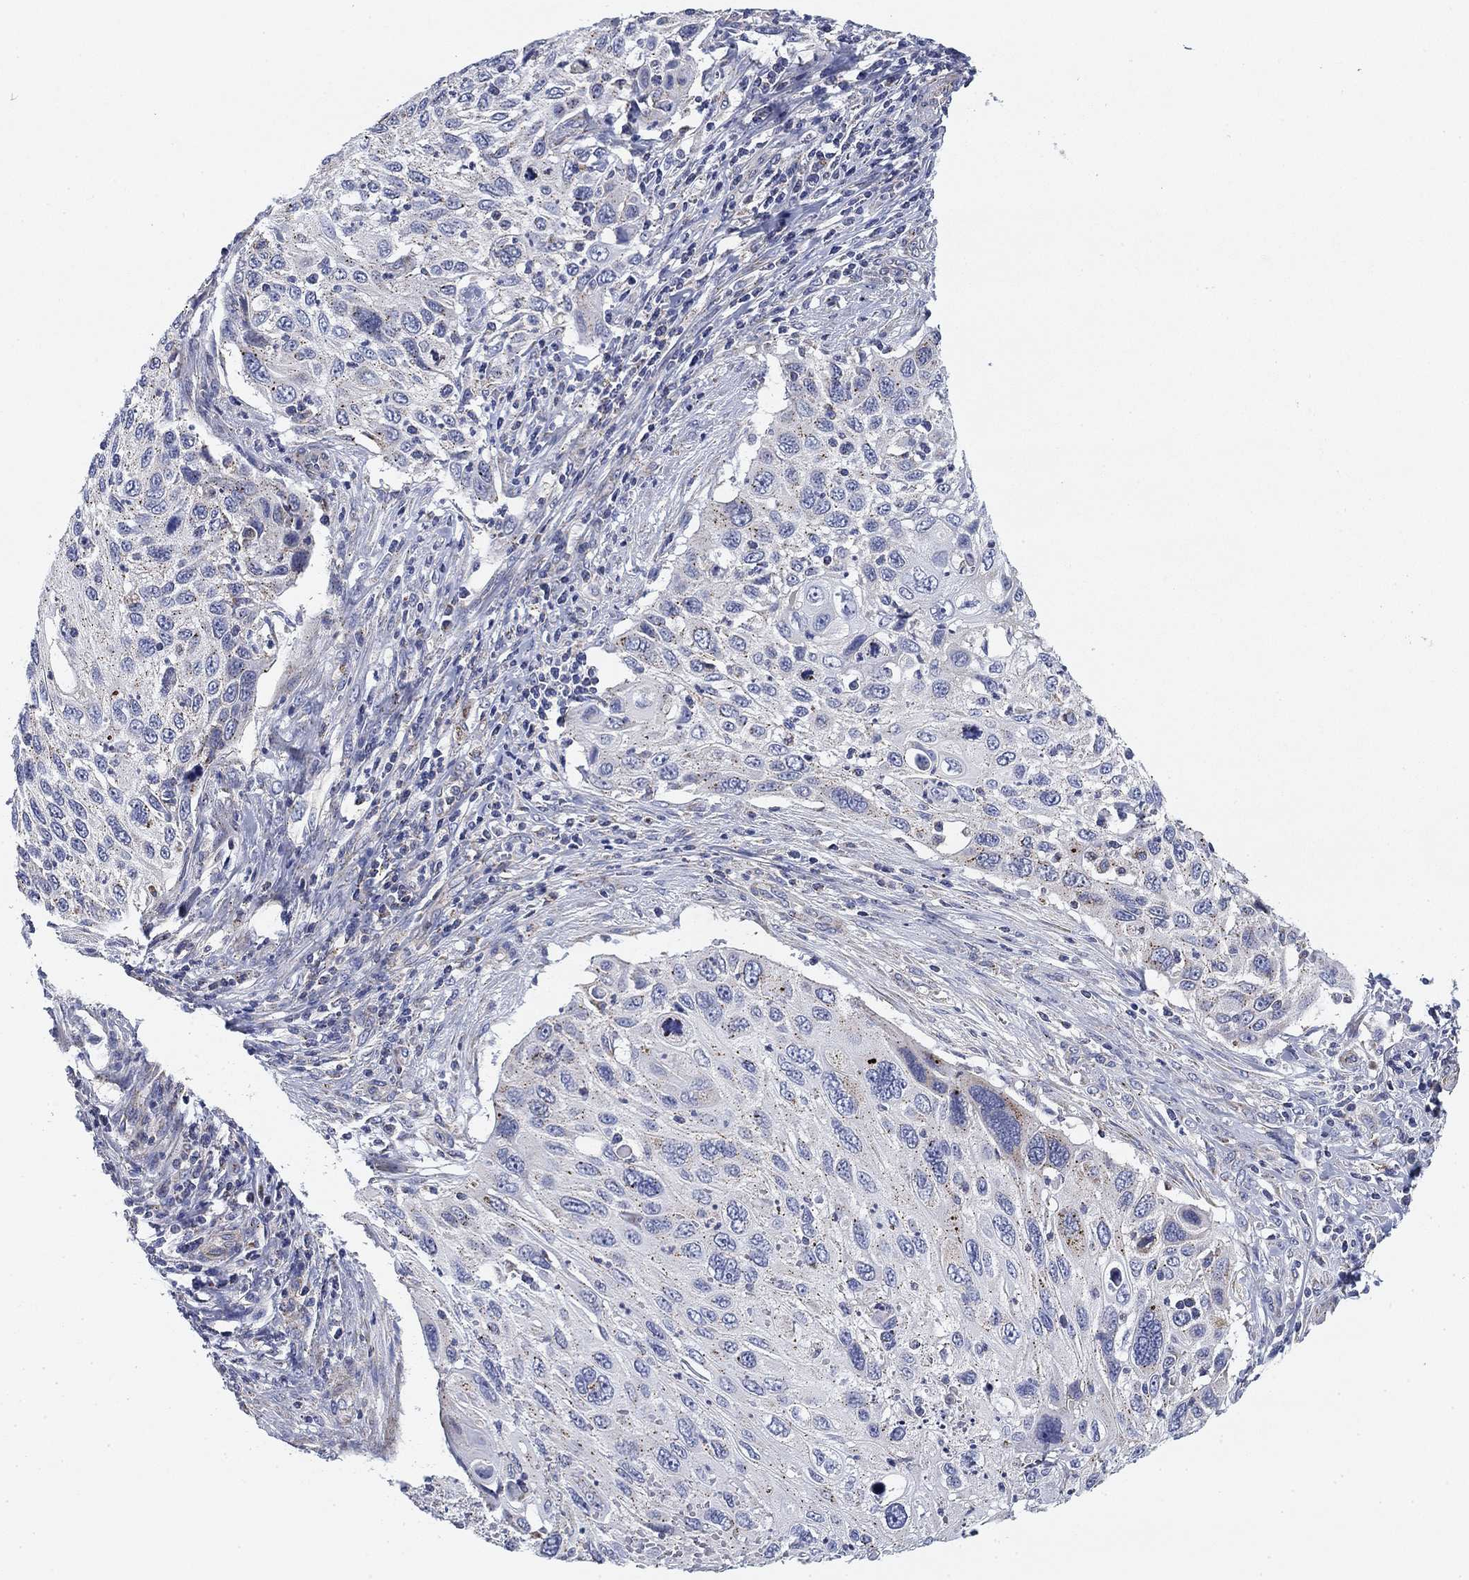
{"staining": {"intensity": "negative", "quantity": "none", "location": "none"}, "tissue": "cervical cancer", "cell_type": "Tumor cells", "image_type": "cancer", "snomed": [{"axis": "morphology", "description": "Squamous cell carcinoma, NOS"}, {"axis": "topography", "description": "Cervix"}], "caption": "The immunohistochemistry (IHC) histopathology image has no significant expression in tumor cells of cervical cancer (squamous cell carcinoma) tissue.", "gene": "NACAD", "patient": {"sex": "female", "age": 70}}